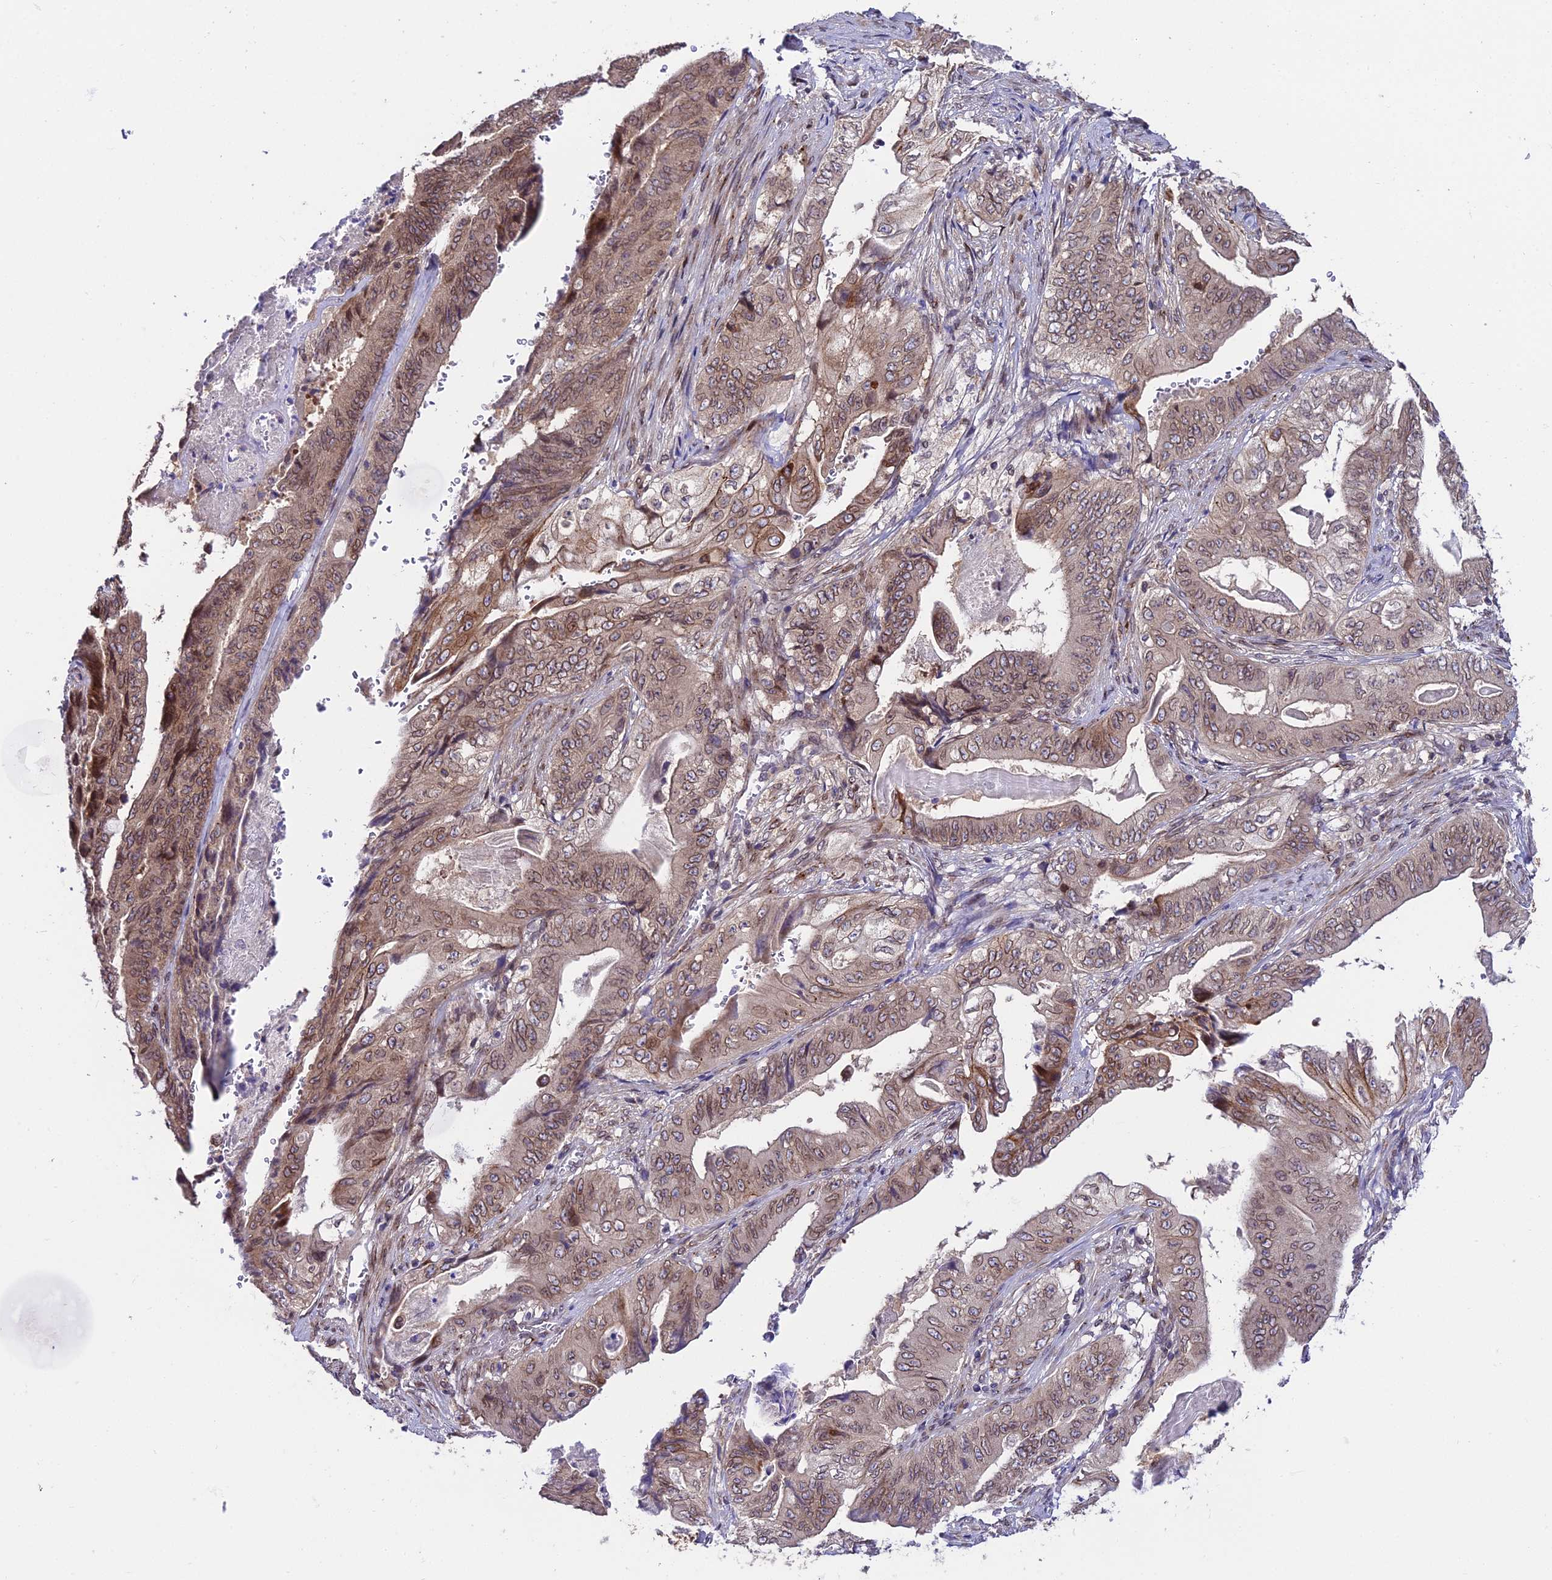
{"staining": {"intensity": "moderate", "quantity": ">75%", "location": "cytoplasmic/membranous,nuclear"}, "tissue": "stomach cancer", "cell_type": "Tumor cells", "image_type": "cancer", "snomed": [{"axis": "morphology", "description": "Adenocarcinoma, NOS"}, {"axis": "topography", "description": "Stomach"}], "caption": "Brown immunohistochemical staining in adenocarcinoma (stomach) demonstrates moderate cytoplasmic/membranous and nuclear staining in approximately >75% of tumor cells.", "gene": "DDX19A", "patient": {"sex": "female", "age": 73}}